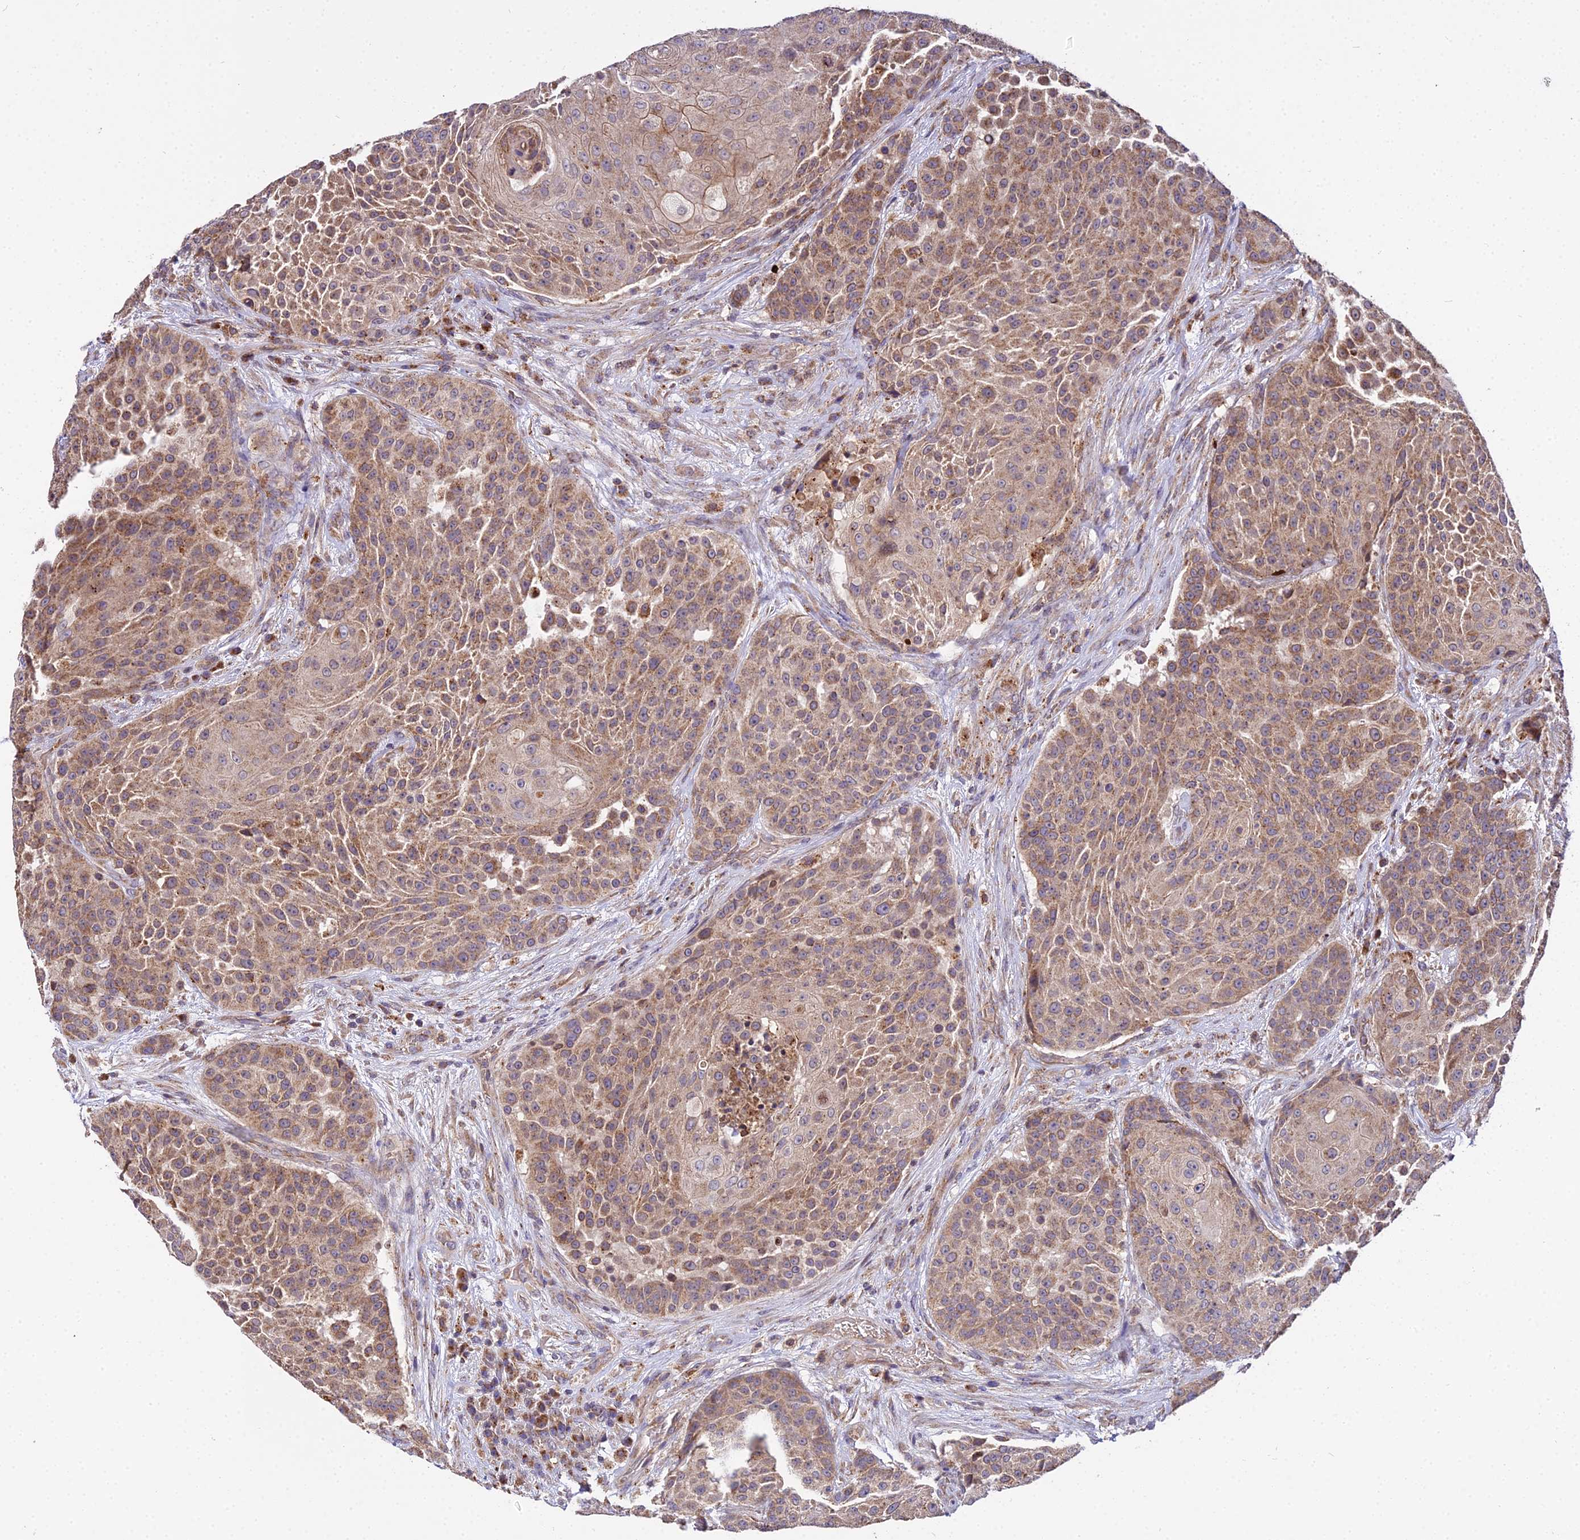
{"staining": {"intensity": "moderate", "quantity": ">75%", "location": "cytoplasmic/membranous"}, "tissue": "urothelial cancer", "cell_type": "Tumor cells", "image_type": "cancer", "snomed": [{"axis": "morphology", "description": "Urothelial carcinoma, High grade"}, {"axis": "topography", "description": "Urinary bladder"}], "caption": "Immunohistochemistry staining of urothelial cancer, which reveals medium levels of moderate cytoplasmic/membranous positivity in about >75% of tumor cells indicating moderate cytoplasmic/membranous protein positivity. The staining was performed using DAB (brown) for protein detection and nuclei were counterstained in hematoxylin (blue).", "gene": "PEX19", "patient": {"sex": "female", "age": 63}}